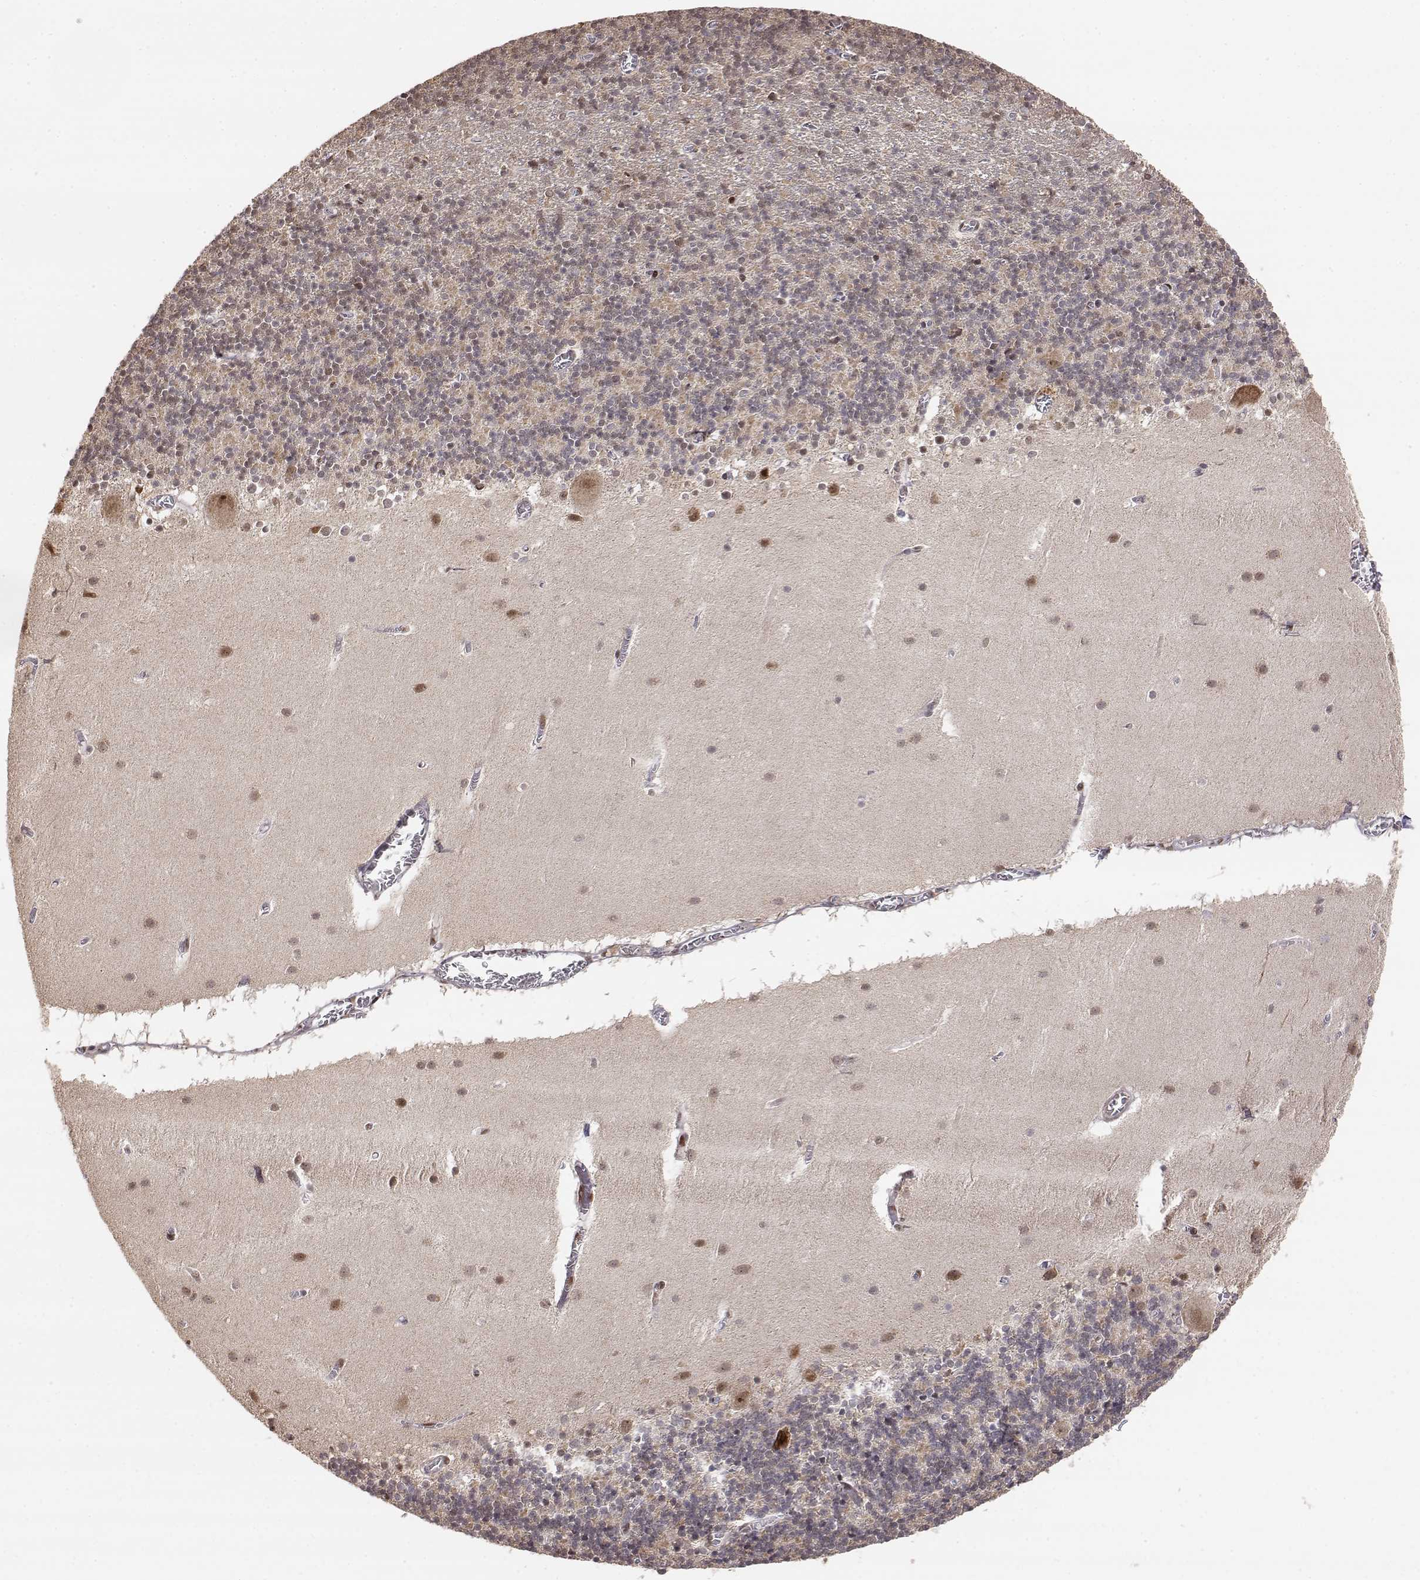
{"staining": {"intensity": "negative", "quantity": "none", "location": "none"}, "tissue": "cerebellum", "cell_type": "Cells in granular layer", "image_type": "normal", "snomed": [{"axis": "morphology", "description": "Normal tissue, NOS"}, {"axis": "topography", "description": "Cerebellum"}], "caption": "Cerebellum was stained to show a protein in brown. There is no significant expression in cells in granular layer. (DAB (3,3'-diaminobenzidine) immunohistochemistry with hematoxylin counter stain).", "gene": "BRCA1", "patient": {"sex": "male", "age": 70}}